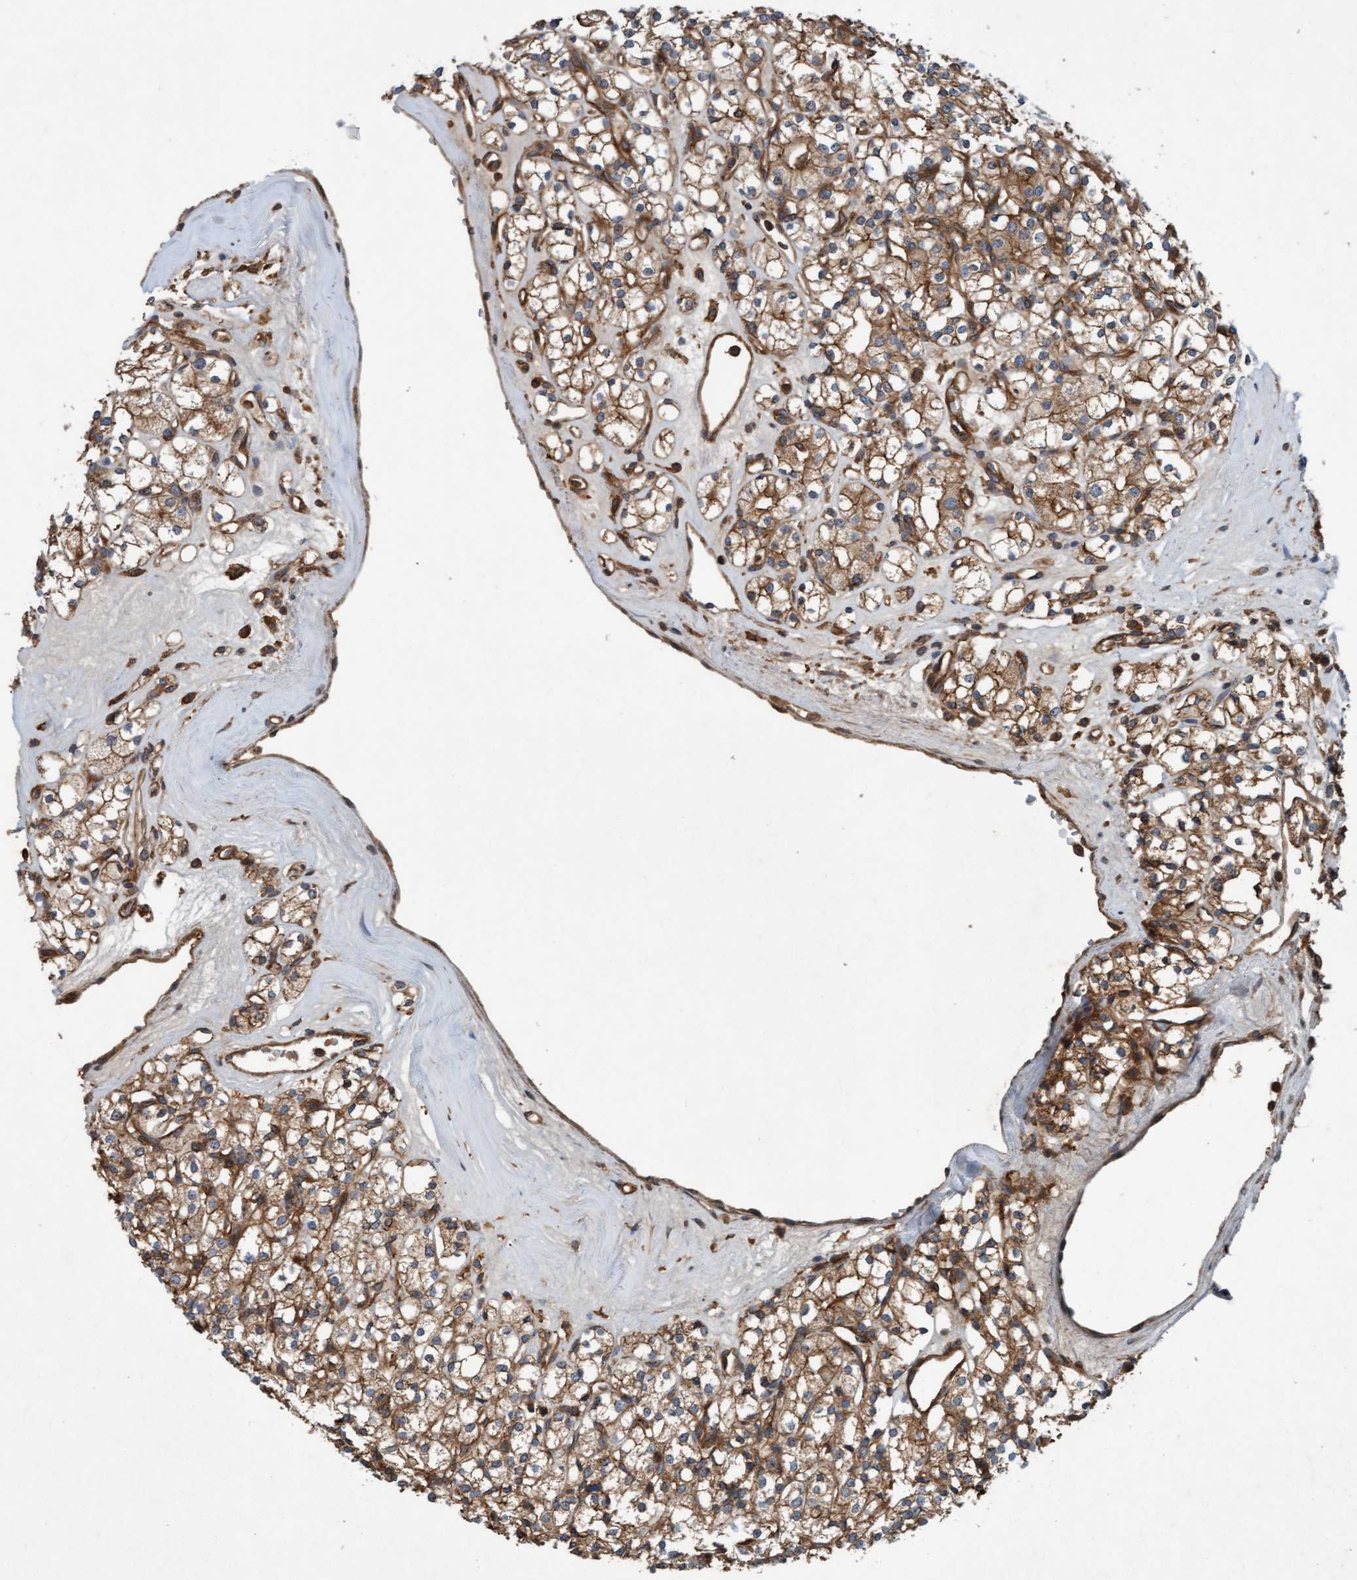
{"staining": {"intensity": "moderate", "quantity": ">75%", "location": "cytoplasmic/membranous"}, "tissue": "renal cancer", "cell_type": "Tumor cells", "image_type": "cancer", "snomed": [{"axis": "morphology", "description": "Adenocarcinoma, NOS"}, {"axis": "topography", "description": "Kidney"}], "caption": "Tumor cells reveal moderate cytoplasmic/membranous expression in about >75% of cells in renal cancer.", "gene": "ERAL1", "patient": {"sex": "male", "age": 77}}